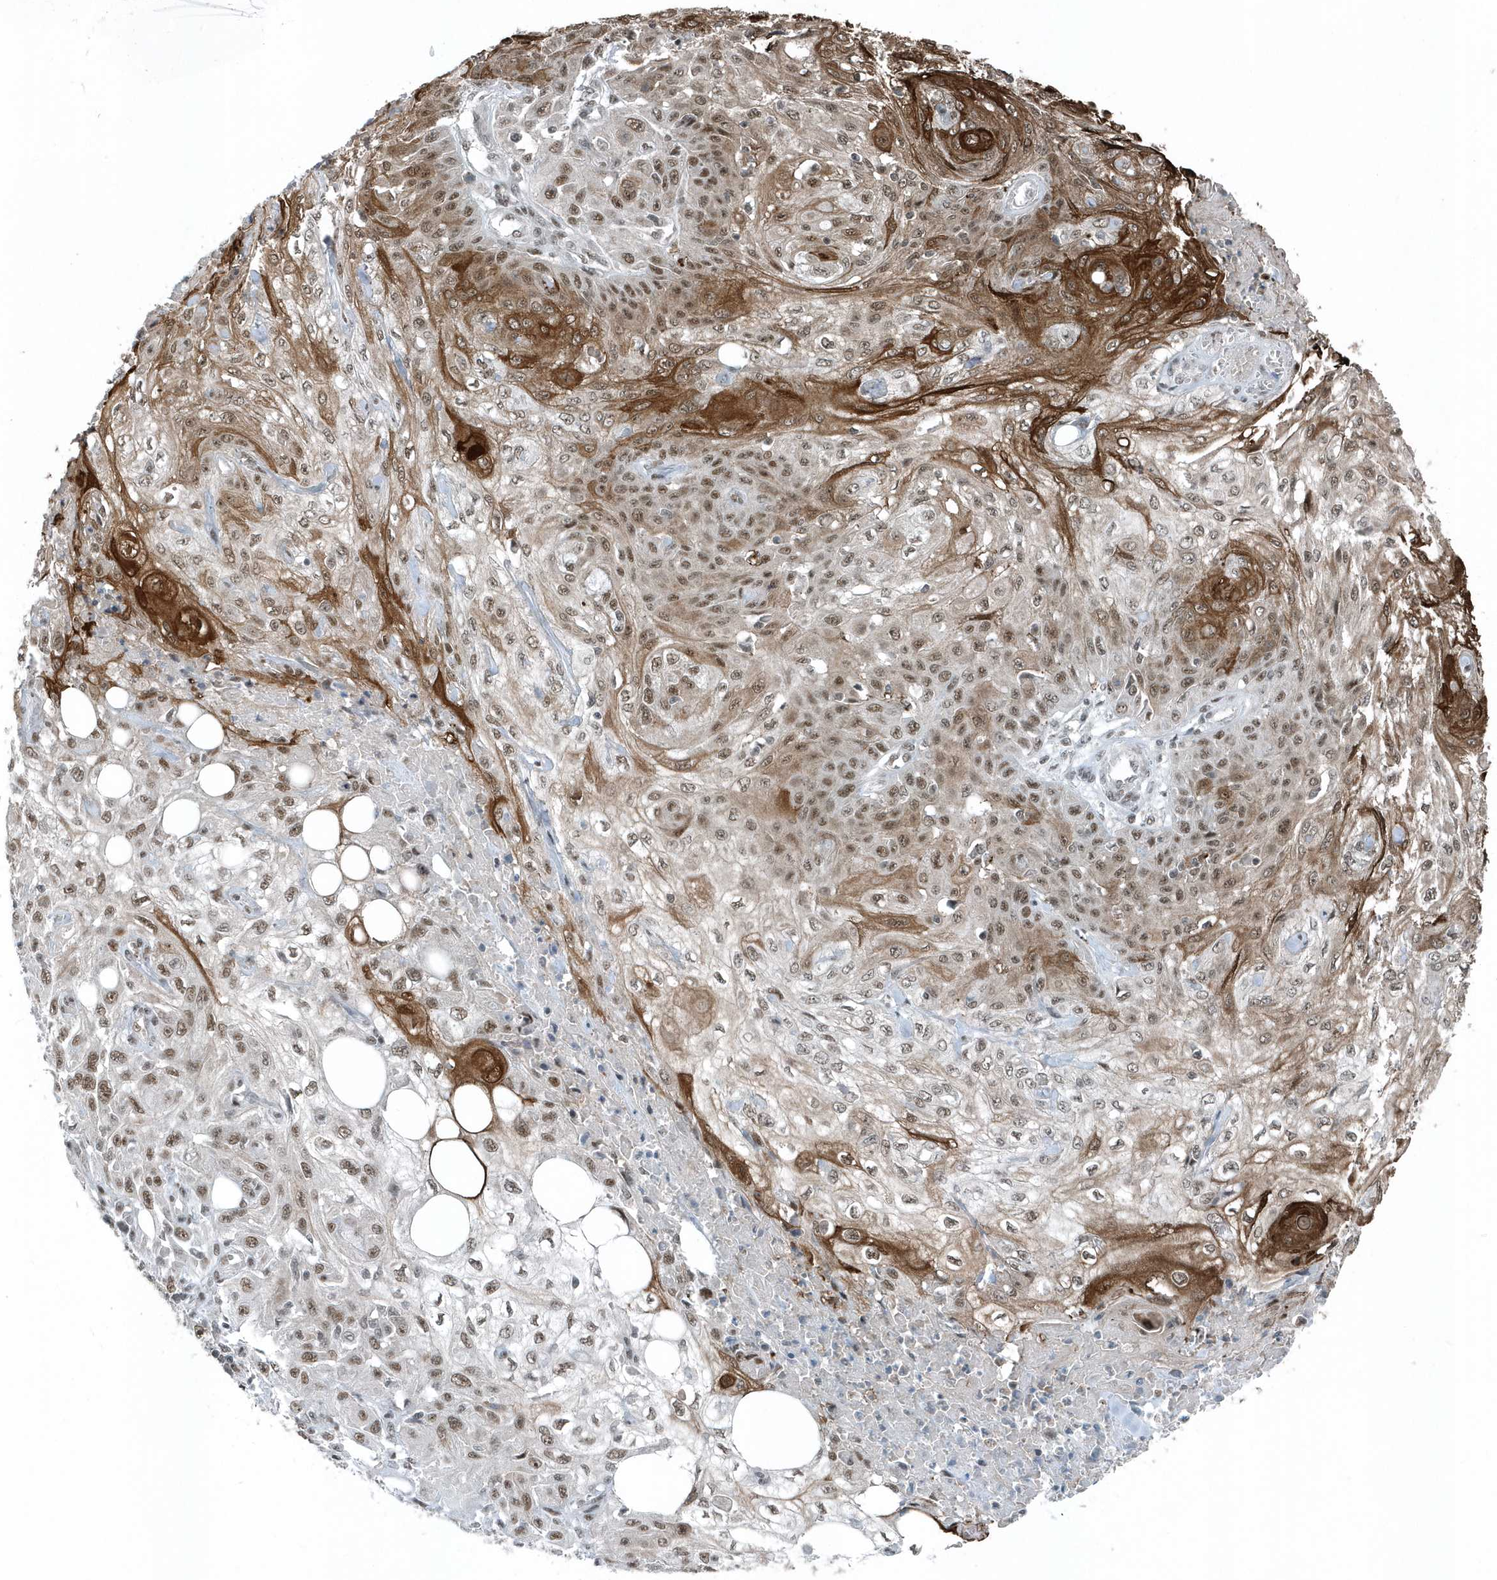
{"staining": {"intensity": "moderate", "quantity": ">75%", "location": "cytoplasmic/membranous,nuclear"}, "tissue": "skin cancer", "cell_type": "Tumor cells", "image_type": "cancer", "snomed": [{"axis": "morphology", "description": "Squamous cell carcinoma, NOS"}, {"axis": "morphology", "description": "Squamous cell carcinoma, metastatic, NOS"}, {"axis": "topography", "description": "Skin"}, {"axis": "topography", "description": "Lymph node"}], "caption": "A brown stain labels moderate cytoplasmic/membranous and nuclear positivity of a protein in human skin cancer (metastatic squamous cell carcinoma) tumor cells. (DAB = brown stain, brightfield microscopy at high magnification).", "gene": "YTHDC1", "patient": {"sex": "male", "age": 75}}